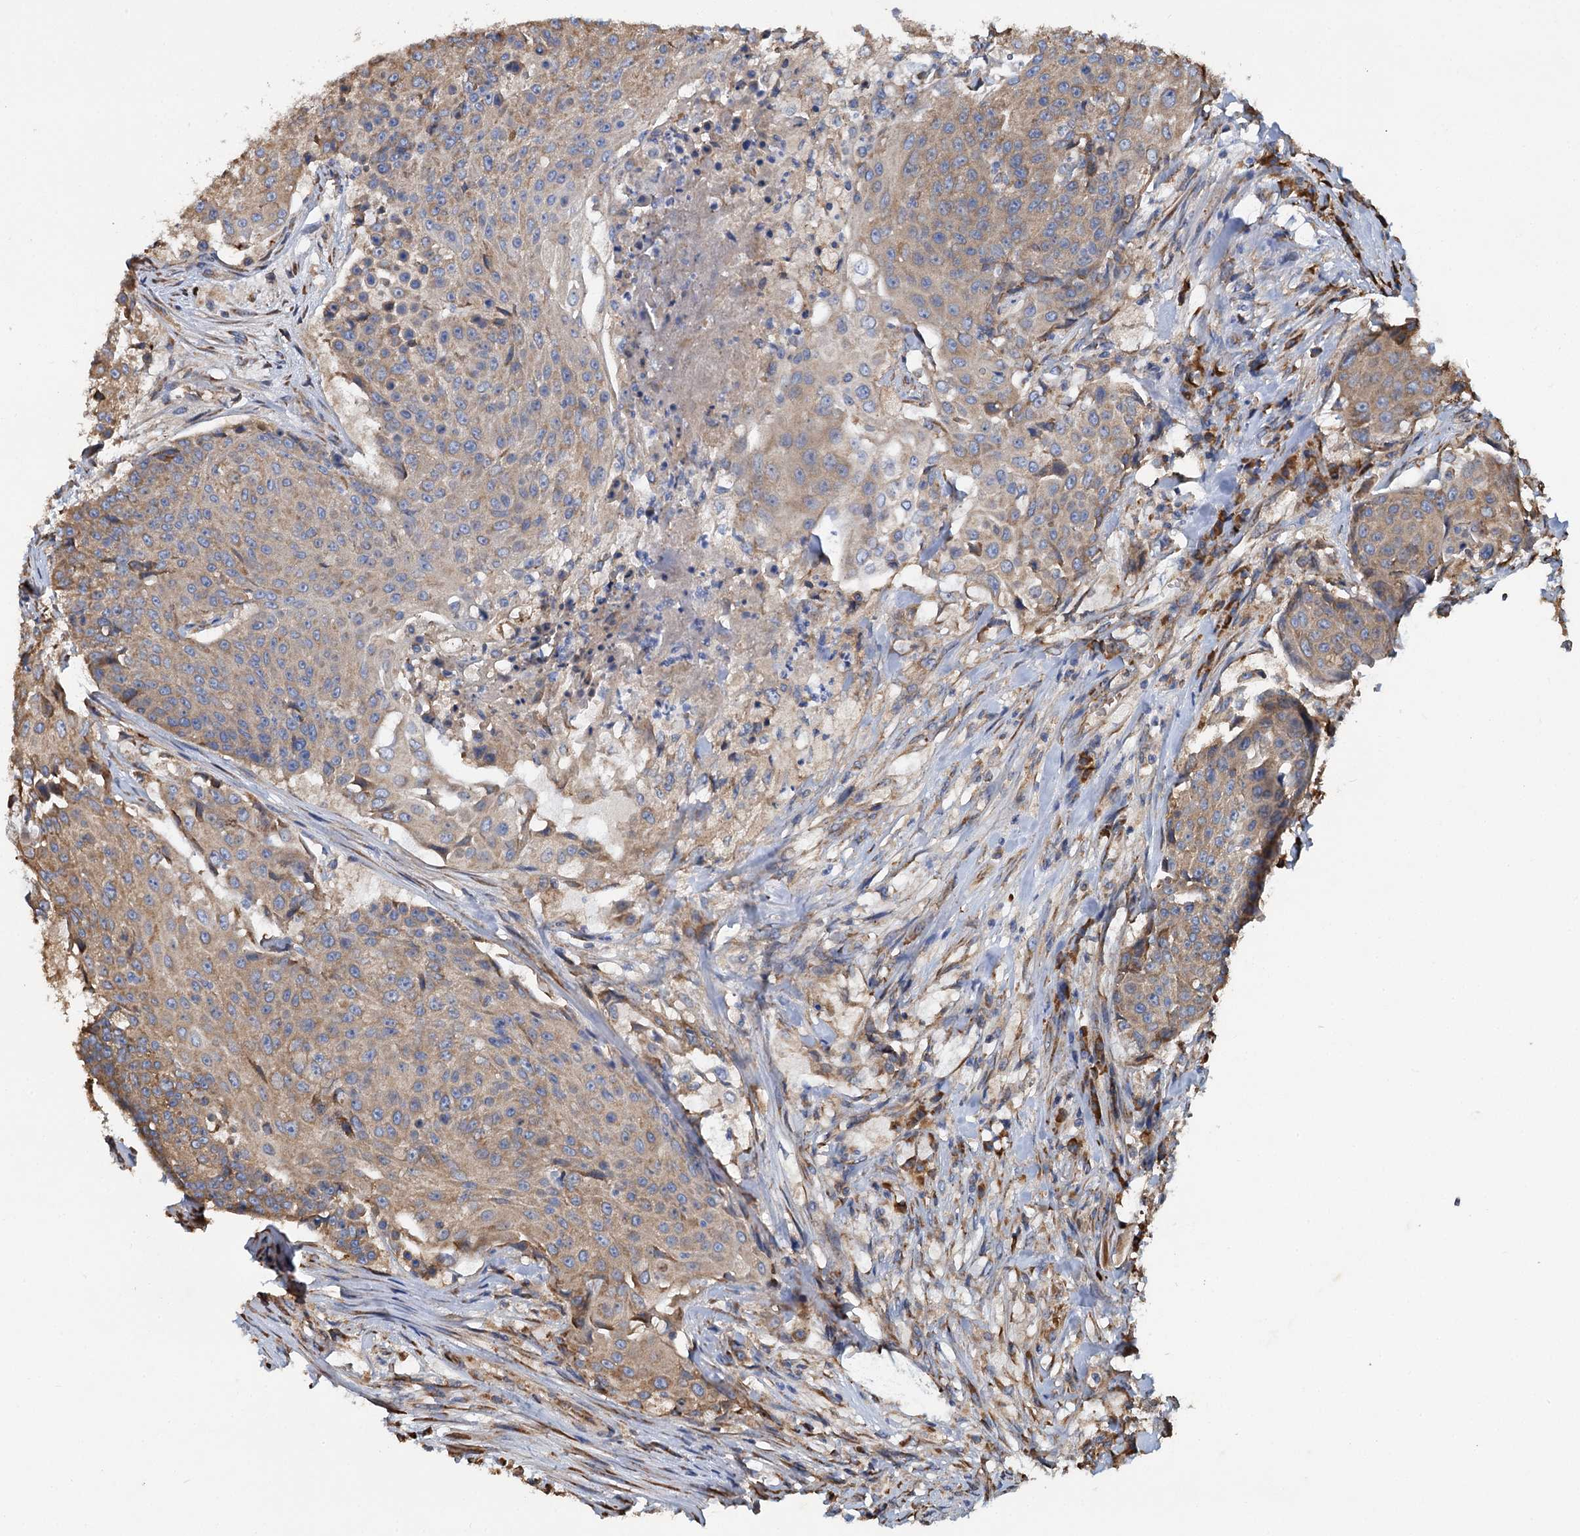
{"staining": {"intensity": "moderate", "quantity": ">75%", "location": "cytoplasmic/membranous"}, "tissue": "urothelial cancer", "cell_type": "Tumor cells", "image_type": "cancer", "snomed": [{"axis": "morphology", "description": "Urothelial carcinoma, High grade"}, {"axis": "topography", "description": "Urinary bladder"}], "caption": "Immunohistochemical staining of urothelial carcinoma (high-grade) reveals moderate cytoplasmic/membranous protein positivity in approximately >75% of tumor cells. (brown staining indicates protein expression, while blue staining denotes nuclei).", "gene": "LINS1", "patient": {"sex": "female", "age": 63}}